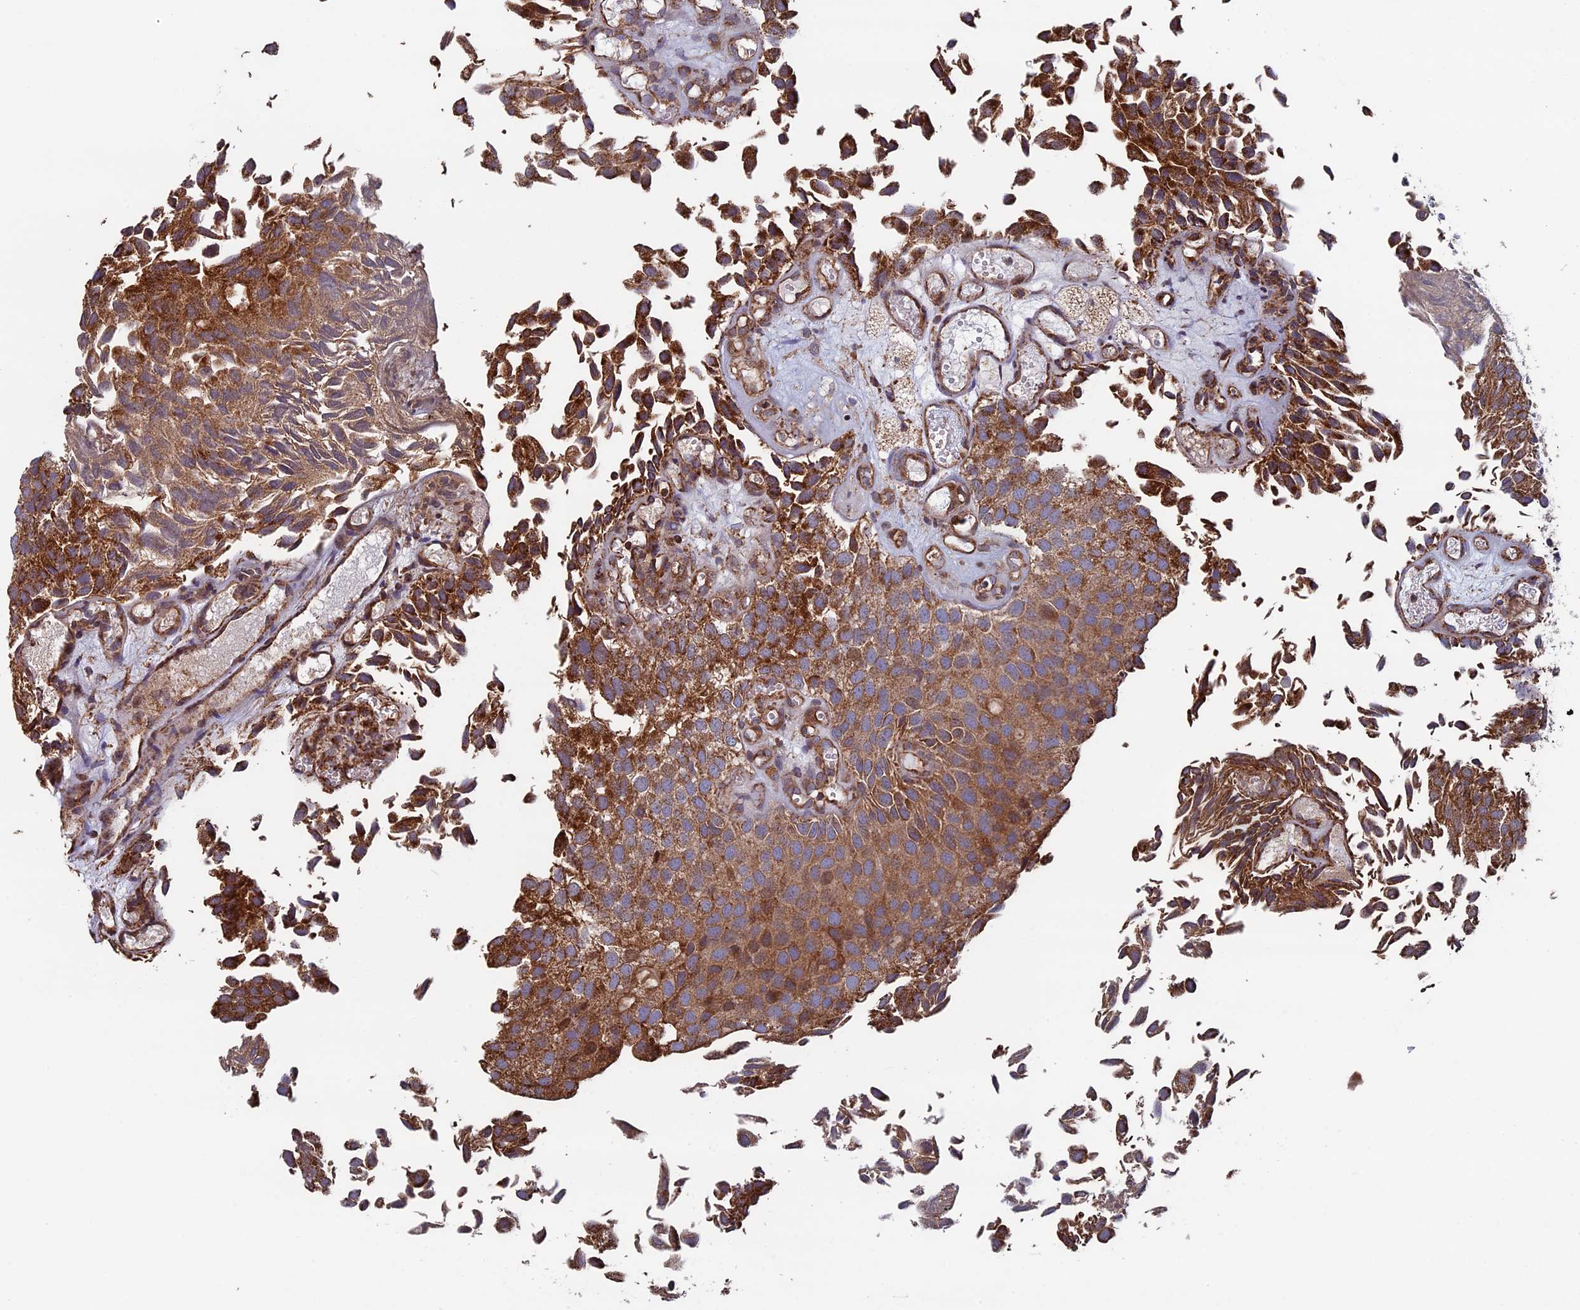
{"staining": {"intensity": "strong", "quantity": ">75%", "location": "cytoplasmic/membranous"}, "tissue": "urothelial cancer", "cell_type": "Tumor cells", "image_type": "cancer", "snomed": [{"axis": "morphology", "description": "Urothelial carcinoma, Low grade"}, {"axis": "topography", "description": "Urinary bladder"}], "caption": "Human urothelial cancer stained with a protein marker demonstrates strong staining in tumor cells.", "gene": "CCDC8", "patient": {"sex": "male", "age": 89}}